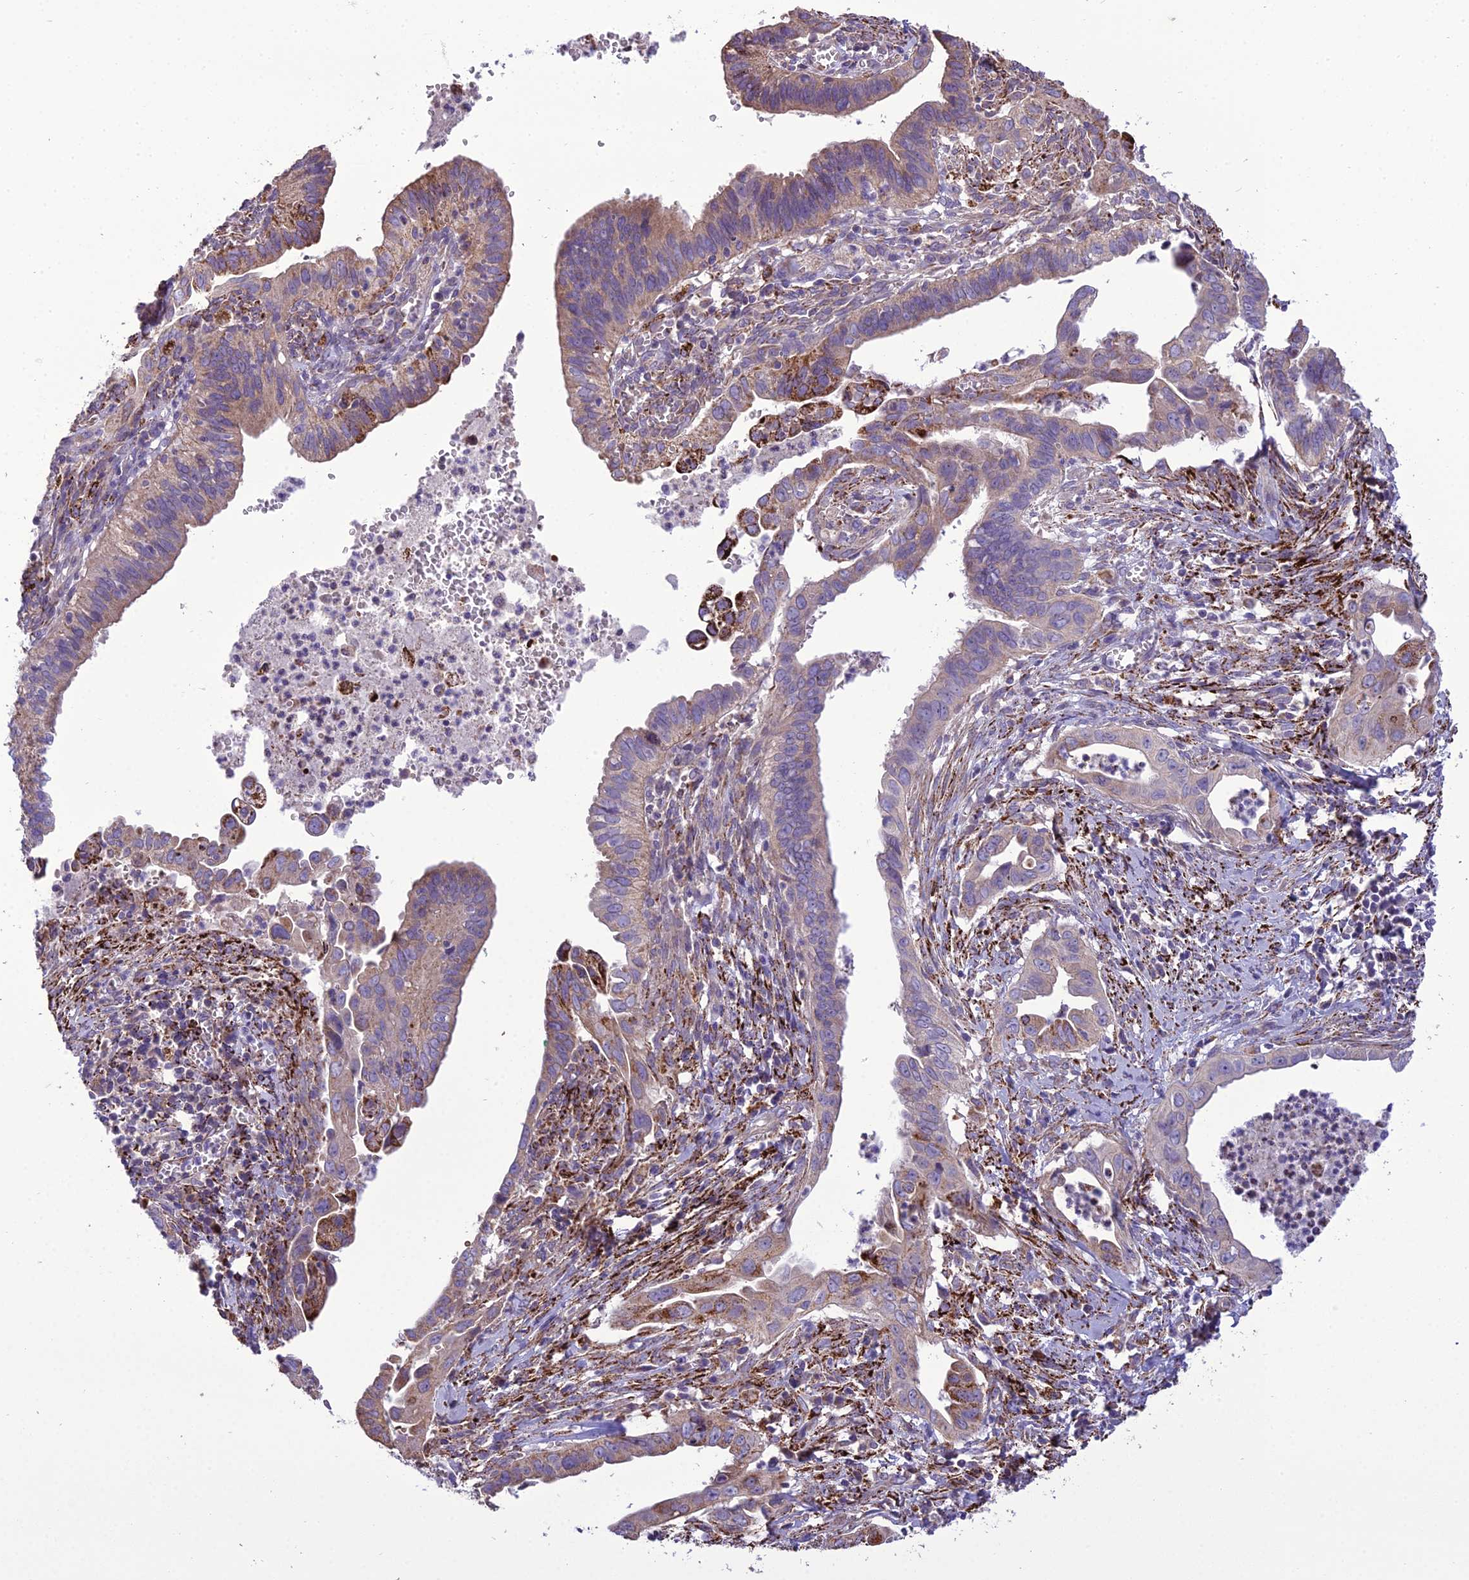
{"staining": {"intensity": "weak", "quantity": ">75%", "location": "cytoplasmic/membranous"}, "tissue": "cervical cancer", "cell_type": "Tumor cells", "image_type": "cancer", "snomed": [{"axis": "morphology", "description": "Adenocarcinoma, NOS"}, {"axis": "topography", "description": "Cervix"}], "caption": "An immunohistochemistry (IHC) image of tumor tissue is shown. Protein staining in brown shows weak cytoplasmic/membranous positivity in adenocarcinoma (cervical) within tumor cells.", "gene": "TBC1D24", "patient": {"sex": "female", "age": 42}}